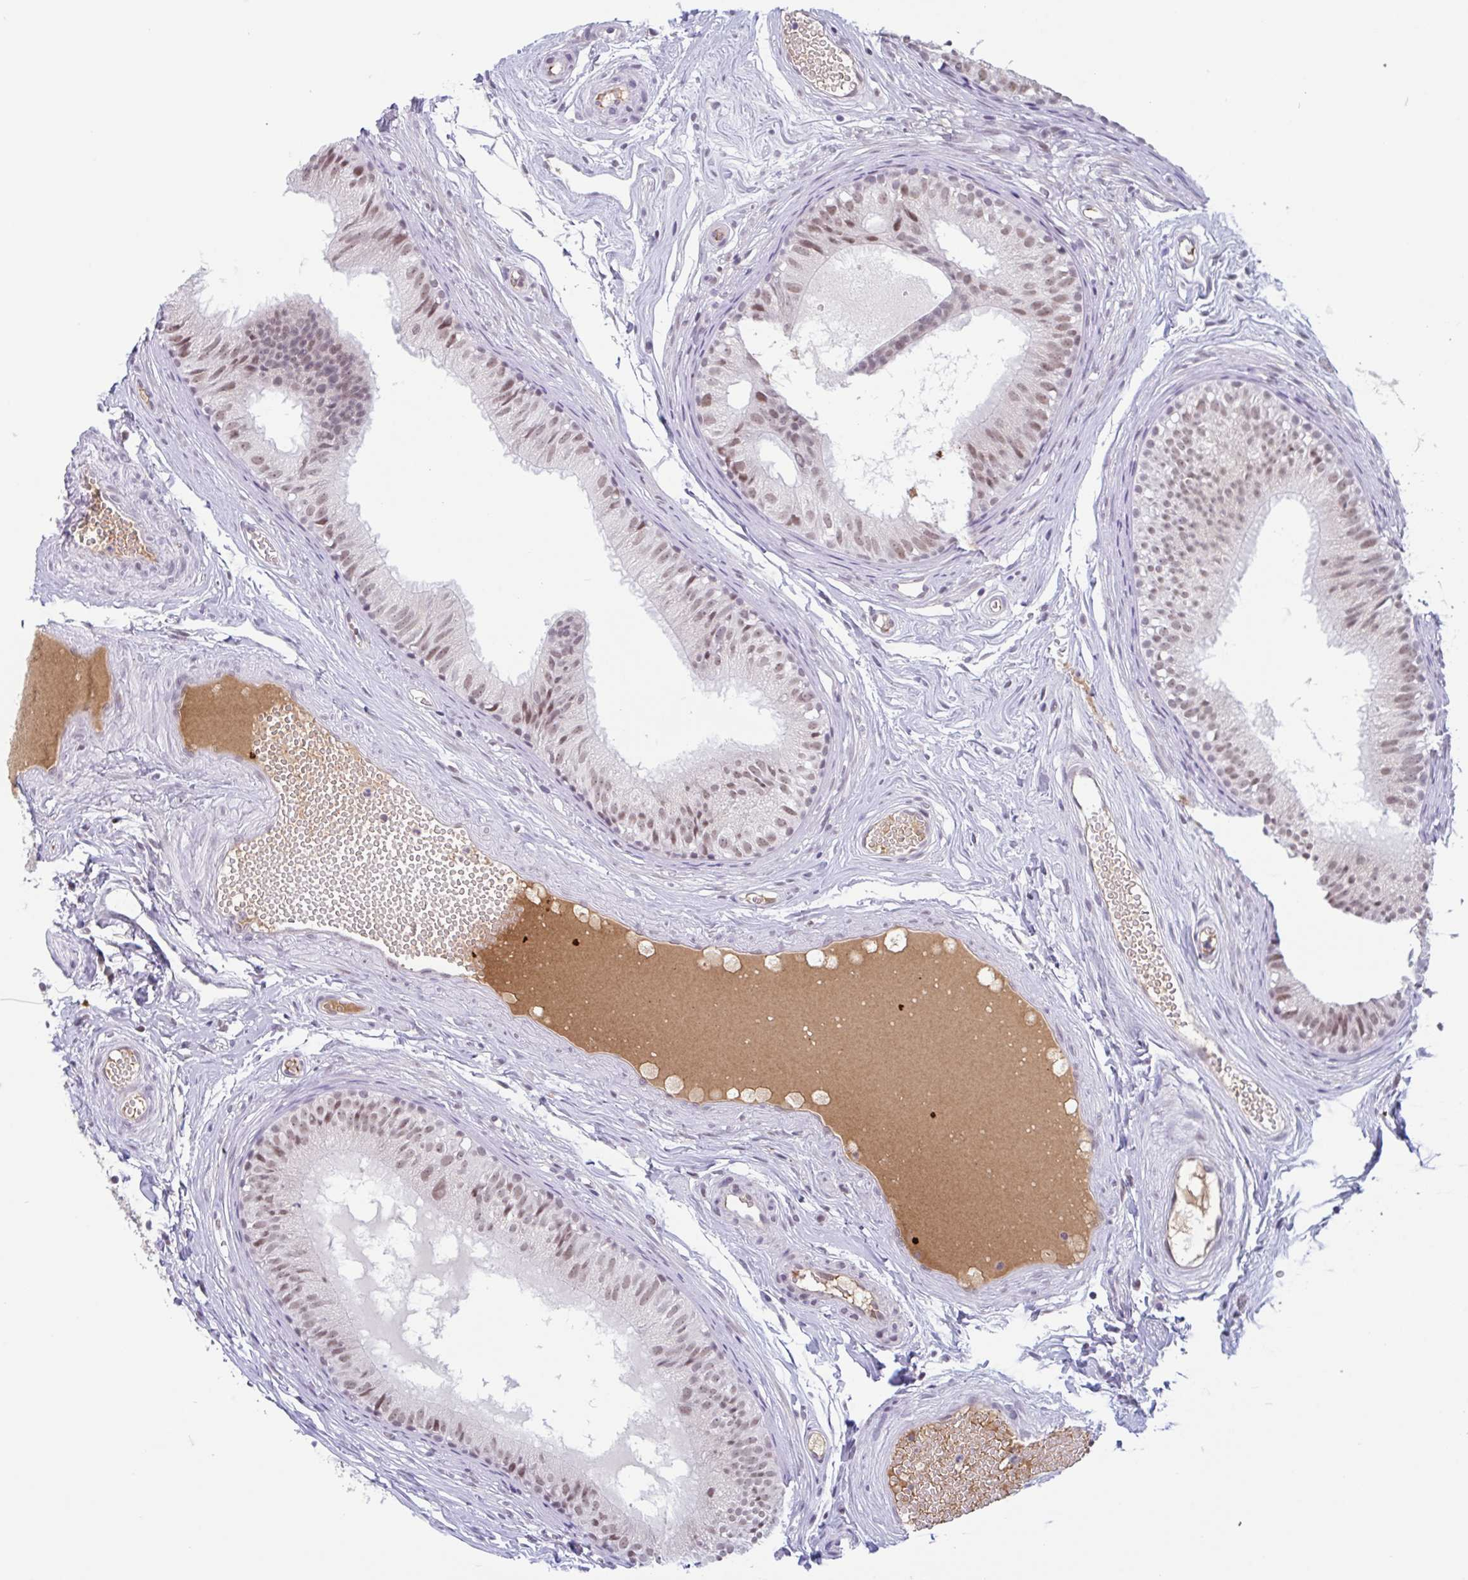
{"staining": {"intensity": "moderate", "quantity": ">75%", "location": "nuclear"}, "tissue": "epididymis", "cell_type": "Glandular cells", "image_type": "normal", "snomed": [{"axis": "morphology", "description": "Normal tissue, NOS"}, {"axis": "morphology", "description": "Seminoma, NOS"}, {"axis": "topography", "description": "Testis"}, {"axis": "topography", "description": "Epididymis"}], "caption": "Epididymis stained with a protein marker demonstrates moderate staining in glandular cells.", "gene": "PLG", "patient": {"sex": "male", "age": 34}}